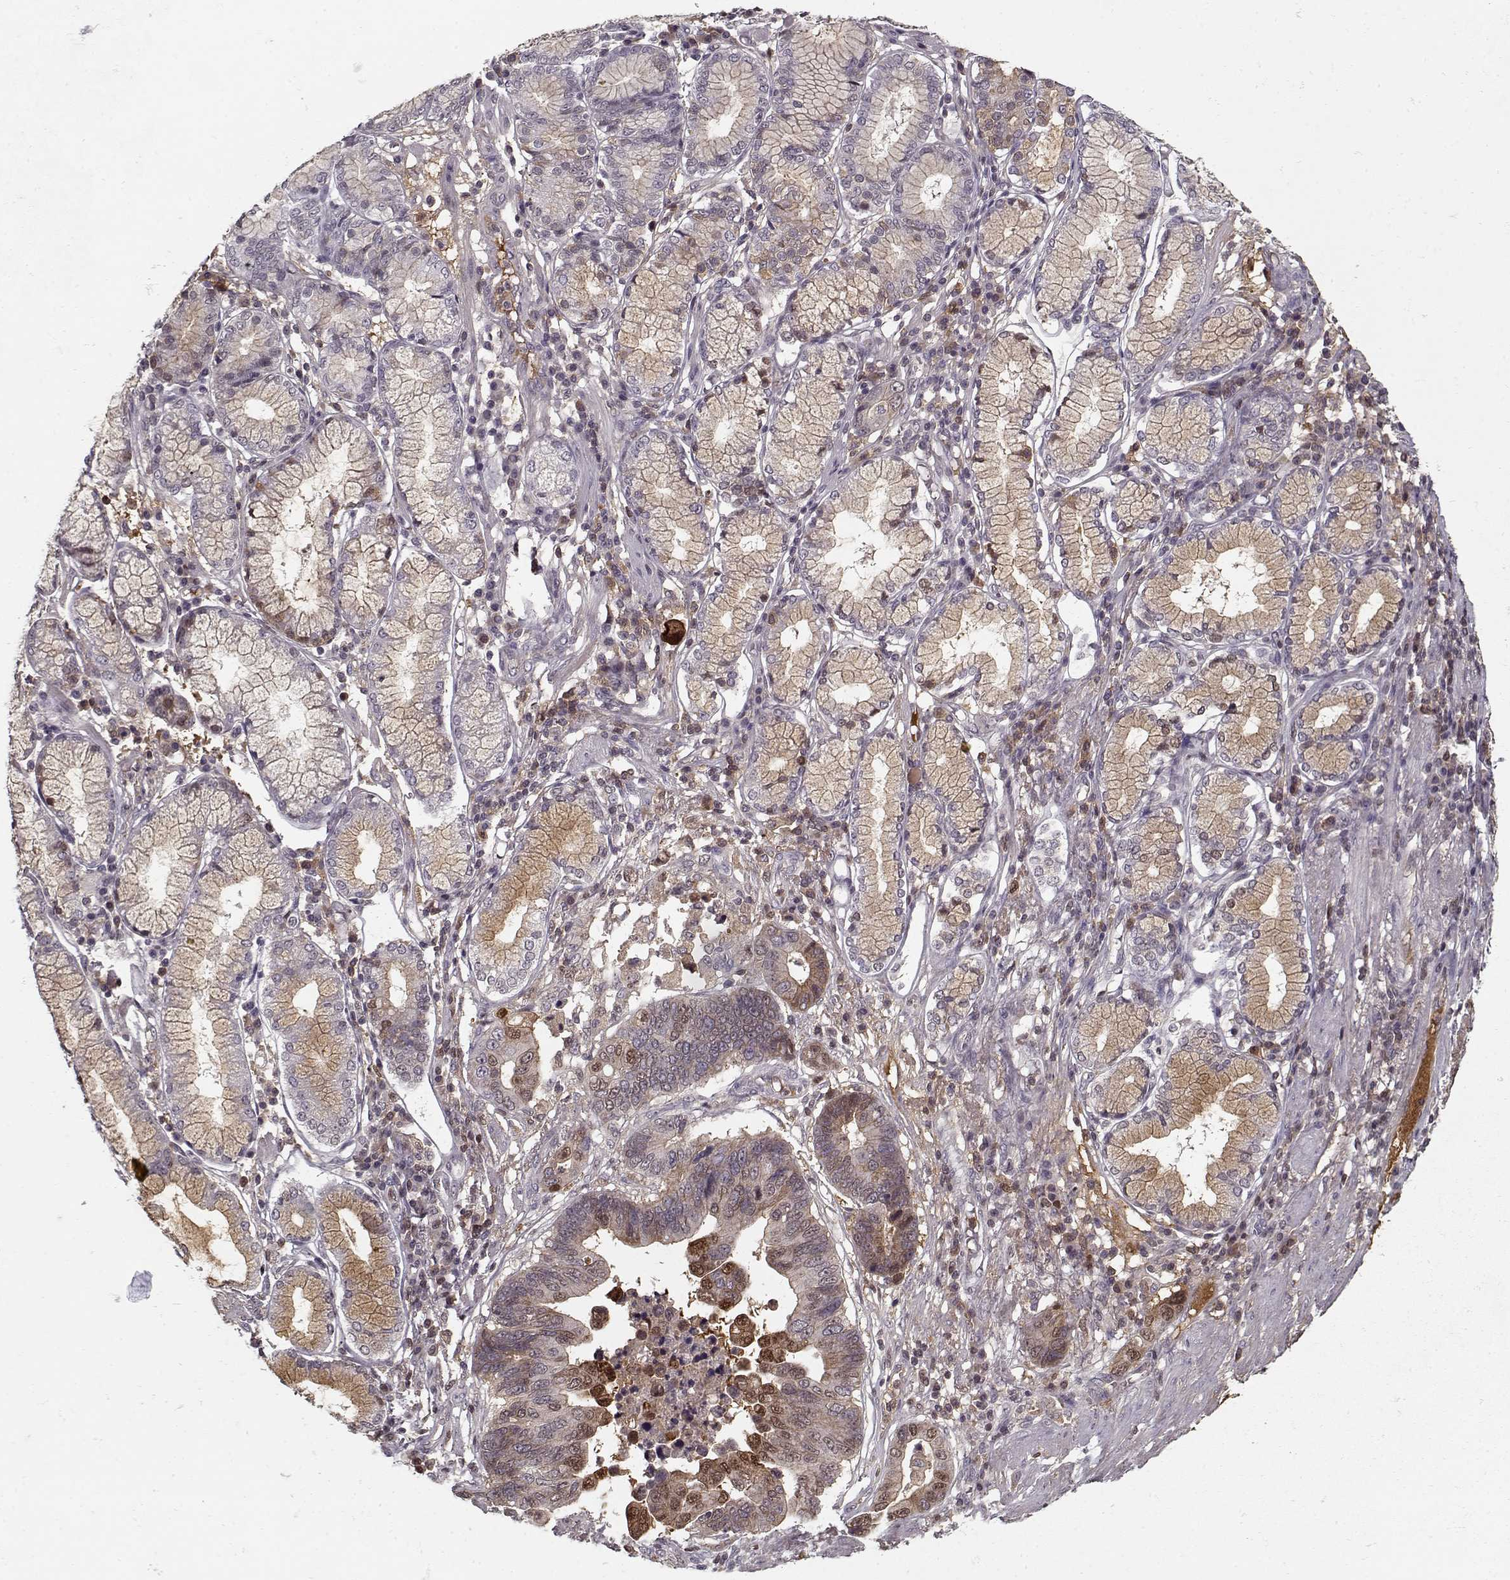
{"staining": {"intensity": "moderate", "quantity": "<25%", "location": "nuclear"}, "tissue": "stomach cancer", "cell_type": "Tumor cells", "image_type": "cancer", "snomed": [{"axis": "morphology", "description": "Adenocarcinoma, NOS"}, {"axis": "topography", "description": "Stomach"}], "caption": "Stomach cancer stained with DAB immunohistochemistry demonstrates low levels of moderate nuclear expression in approximately <25% of tumor cells. (IHC, brightfield microscopy, high magnification).", "gene": "AFM", "patient": {"sex": "male", "age": 84}}